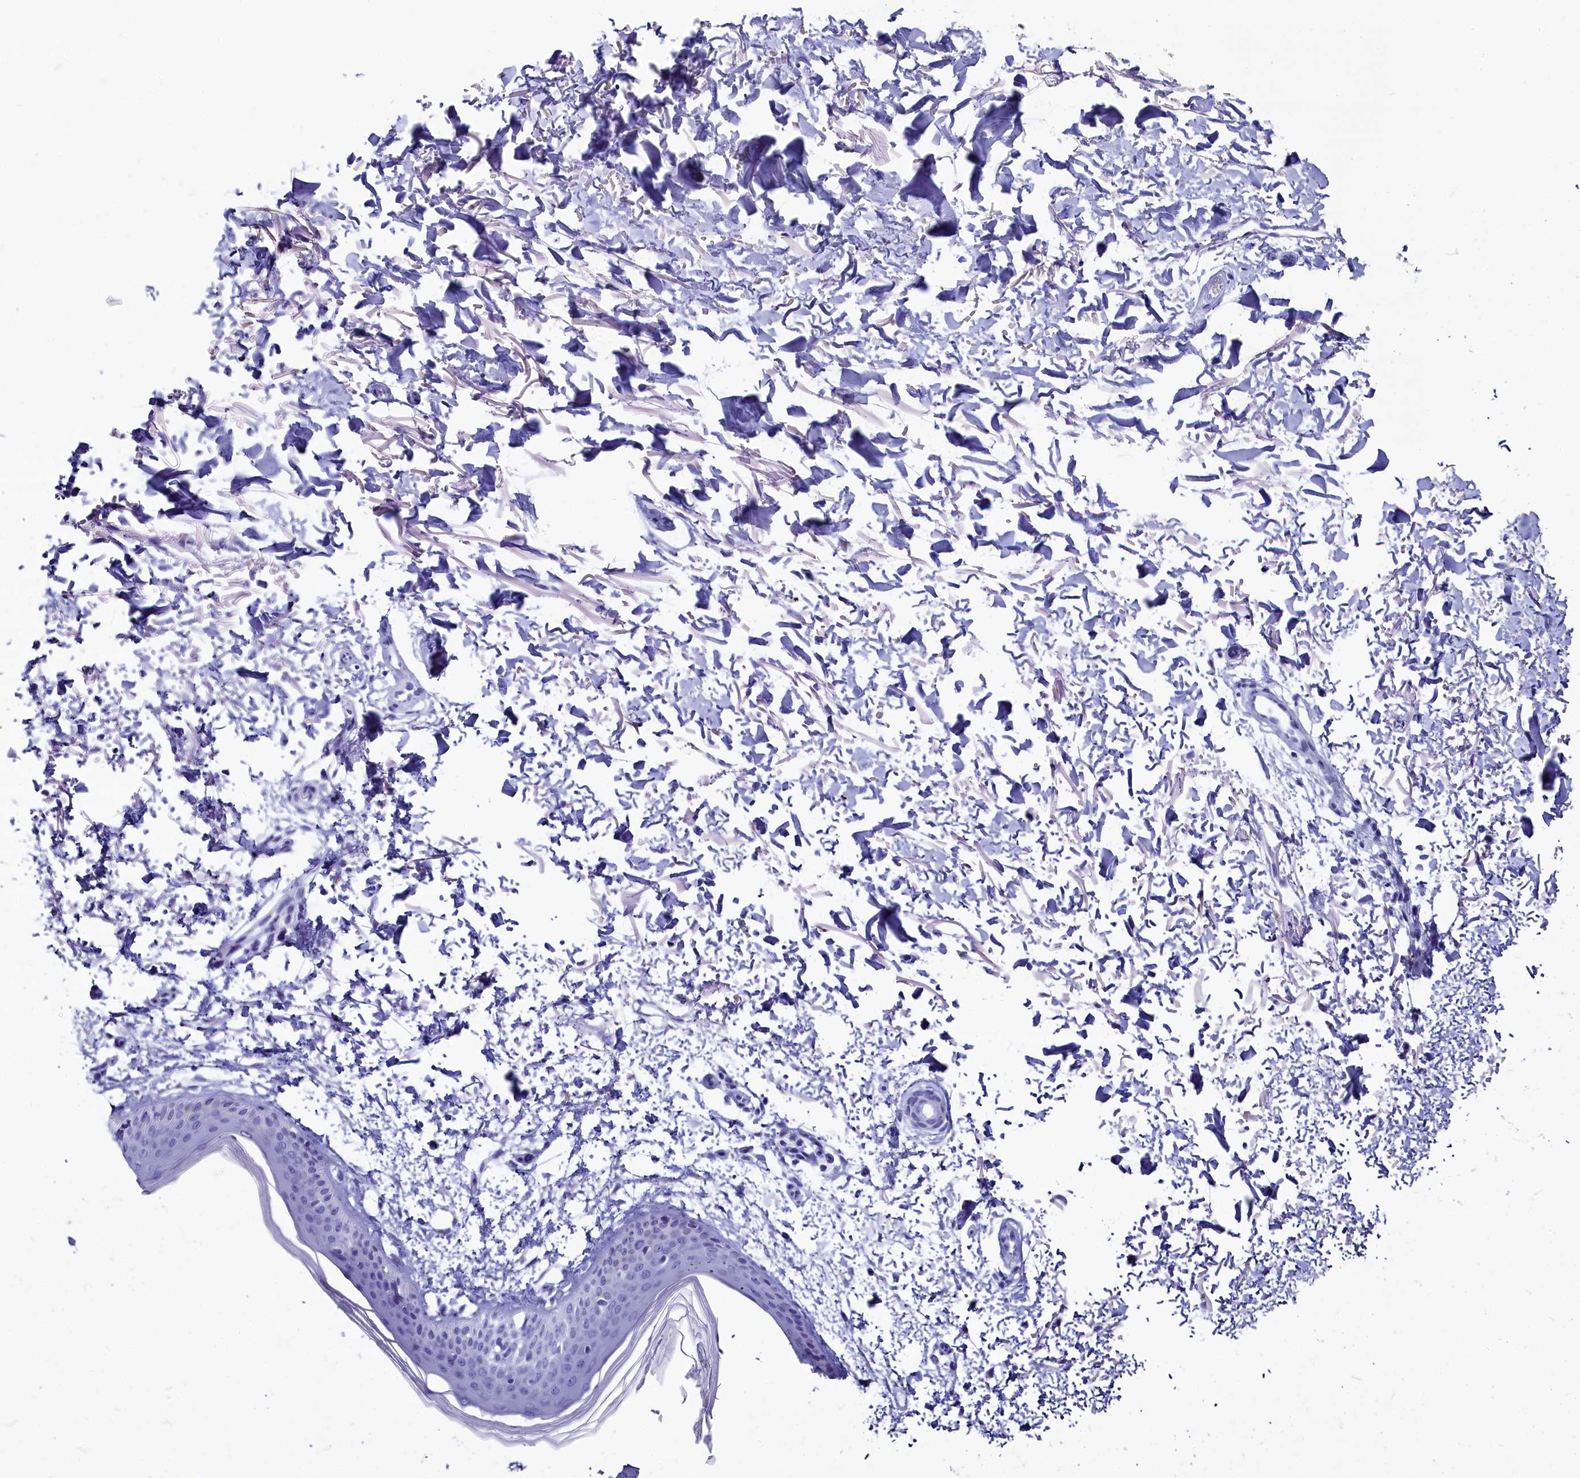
{"staining": {"intensity": "negative", "quantity": "none", "location": "none"}, "tissue": "skin", "cell_type": "Fibroblasts", "image_type": "normal", "snomed": [{"axis": "morphology", "description": "Normal tissue, NOS"}, {"axis": "topography", "description": "Skin"}], "caption": "An immunohistochemistry (IHC) histopathology image of benign skin is shown. There is no staining in fibroblasts of skin. The staining was performed using DAB to visualize the protein expression in brown, while the nuclei were stained in blue with hematoxylin (Magnification: 20x).", "gene": "AP3B2", "patient": {"sex": "male", "age": 66}}